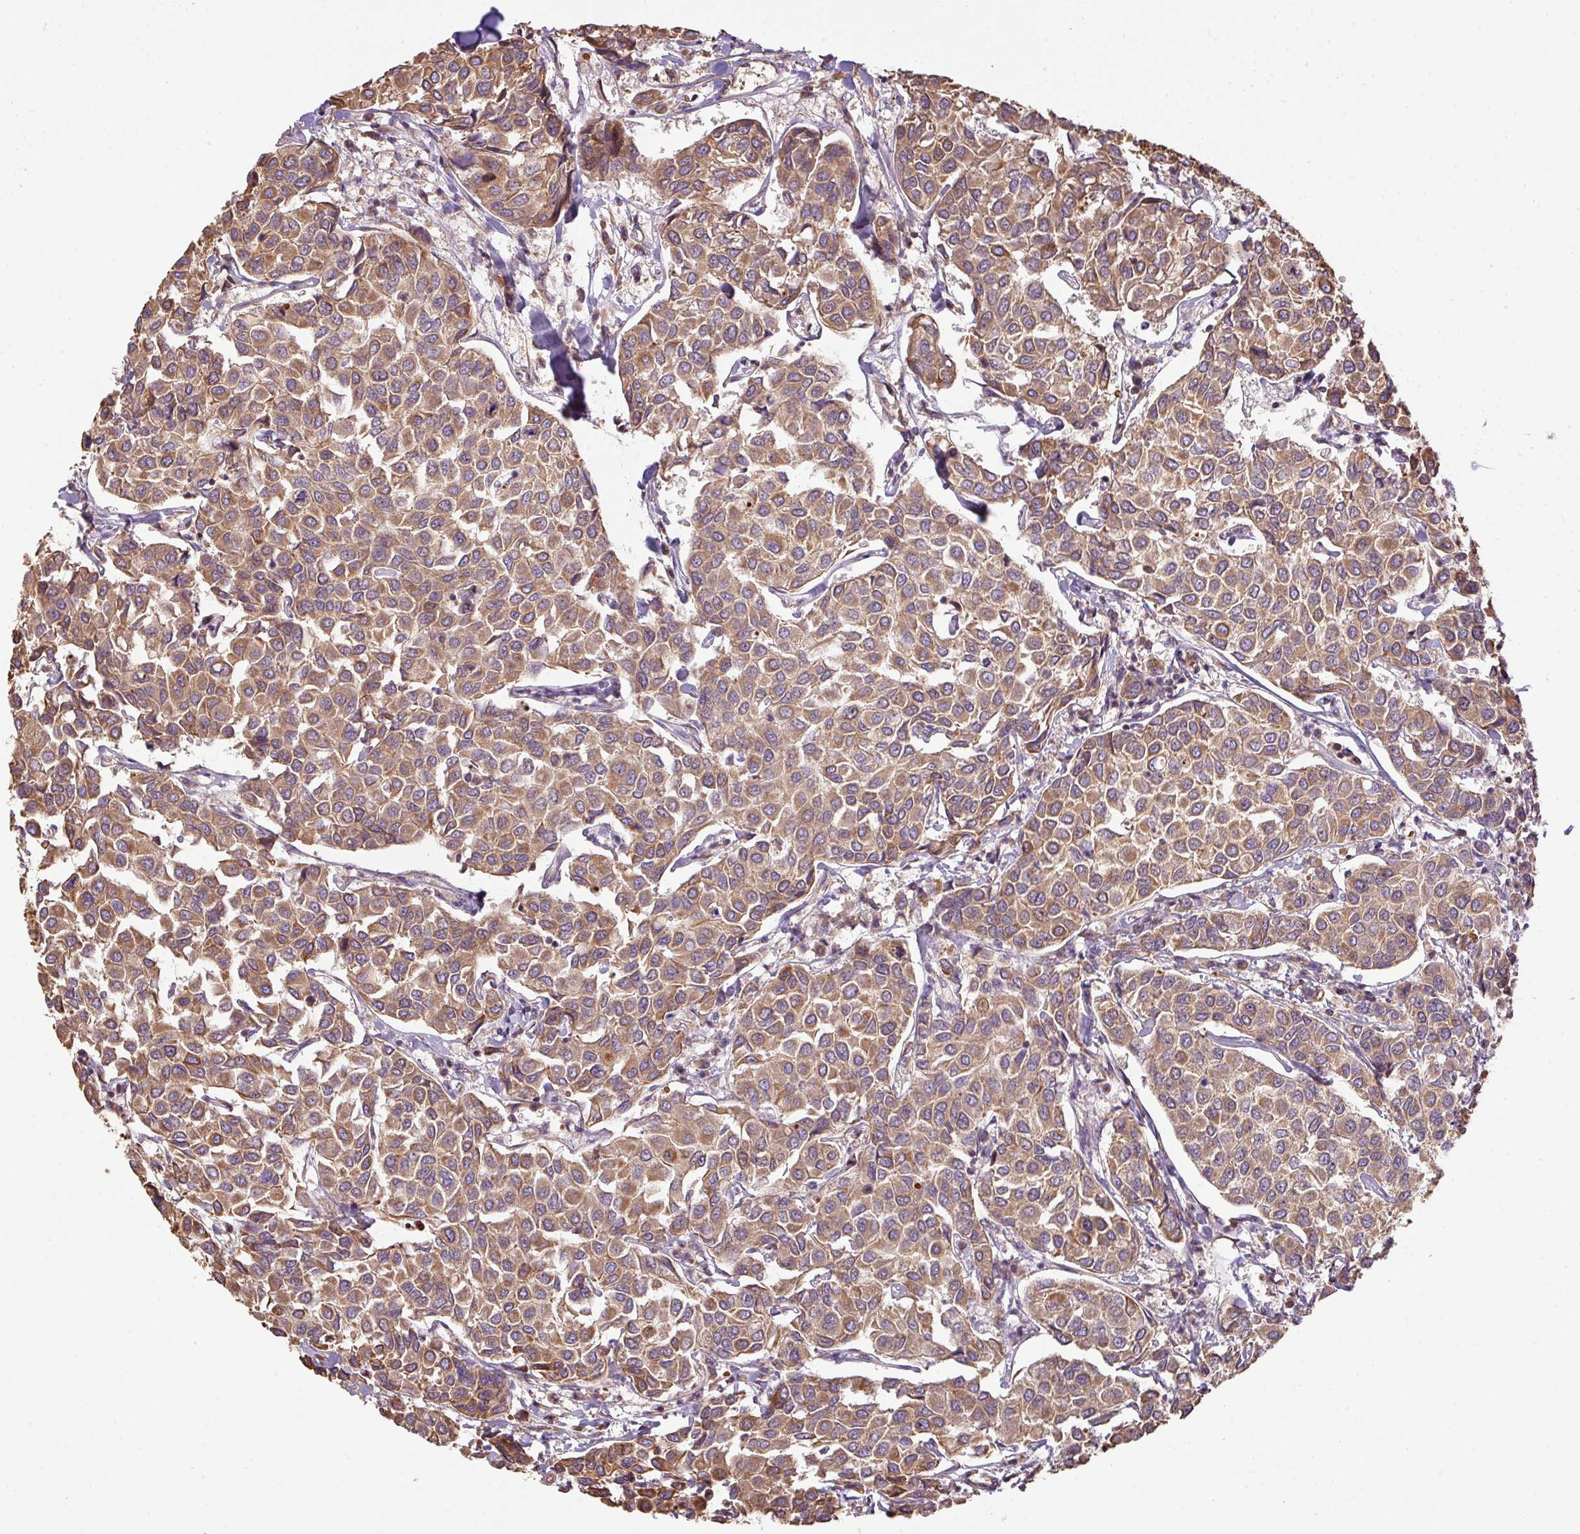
{"staining": {"intensity": "moderate", "quantity": ">75%", "location": "cytoplasmic/membranous,nuclear"}, "tissue": "breast cancer", "cell_type": "Tumor cells", "image_type": "cancer", "snomed": [{"axis": "morphology", "description": "Duct carcinoma"}, {"axis": "topography", "description": "Breast"}], "caption": "Approximately >75% of tumor cells in breast cancer demonstrate moderate cytoplasmic/membranous and nuclear protein expression as visualized by brown immunohistochemical staining.", "gene": "VENTX", "patient": {"sex": "female", "age": 55}}